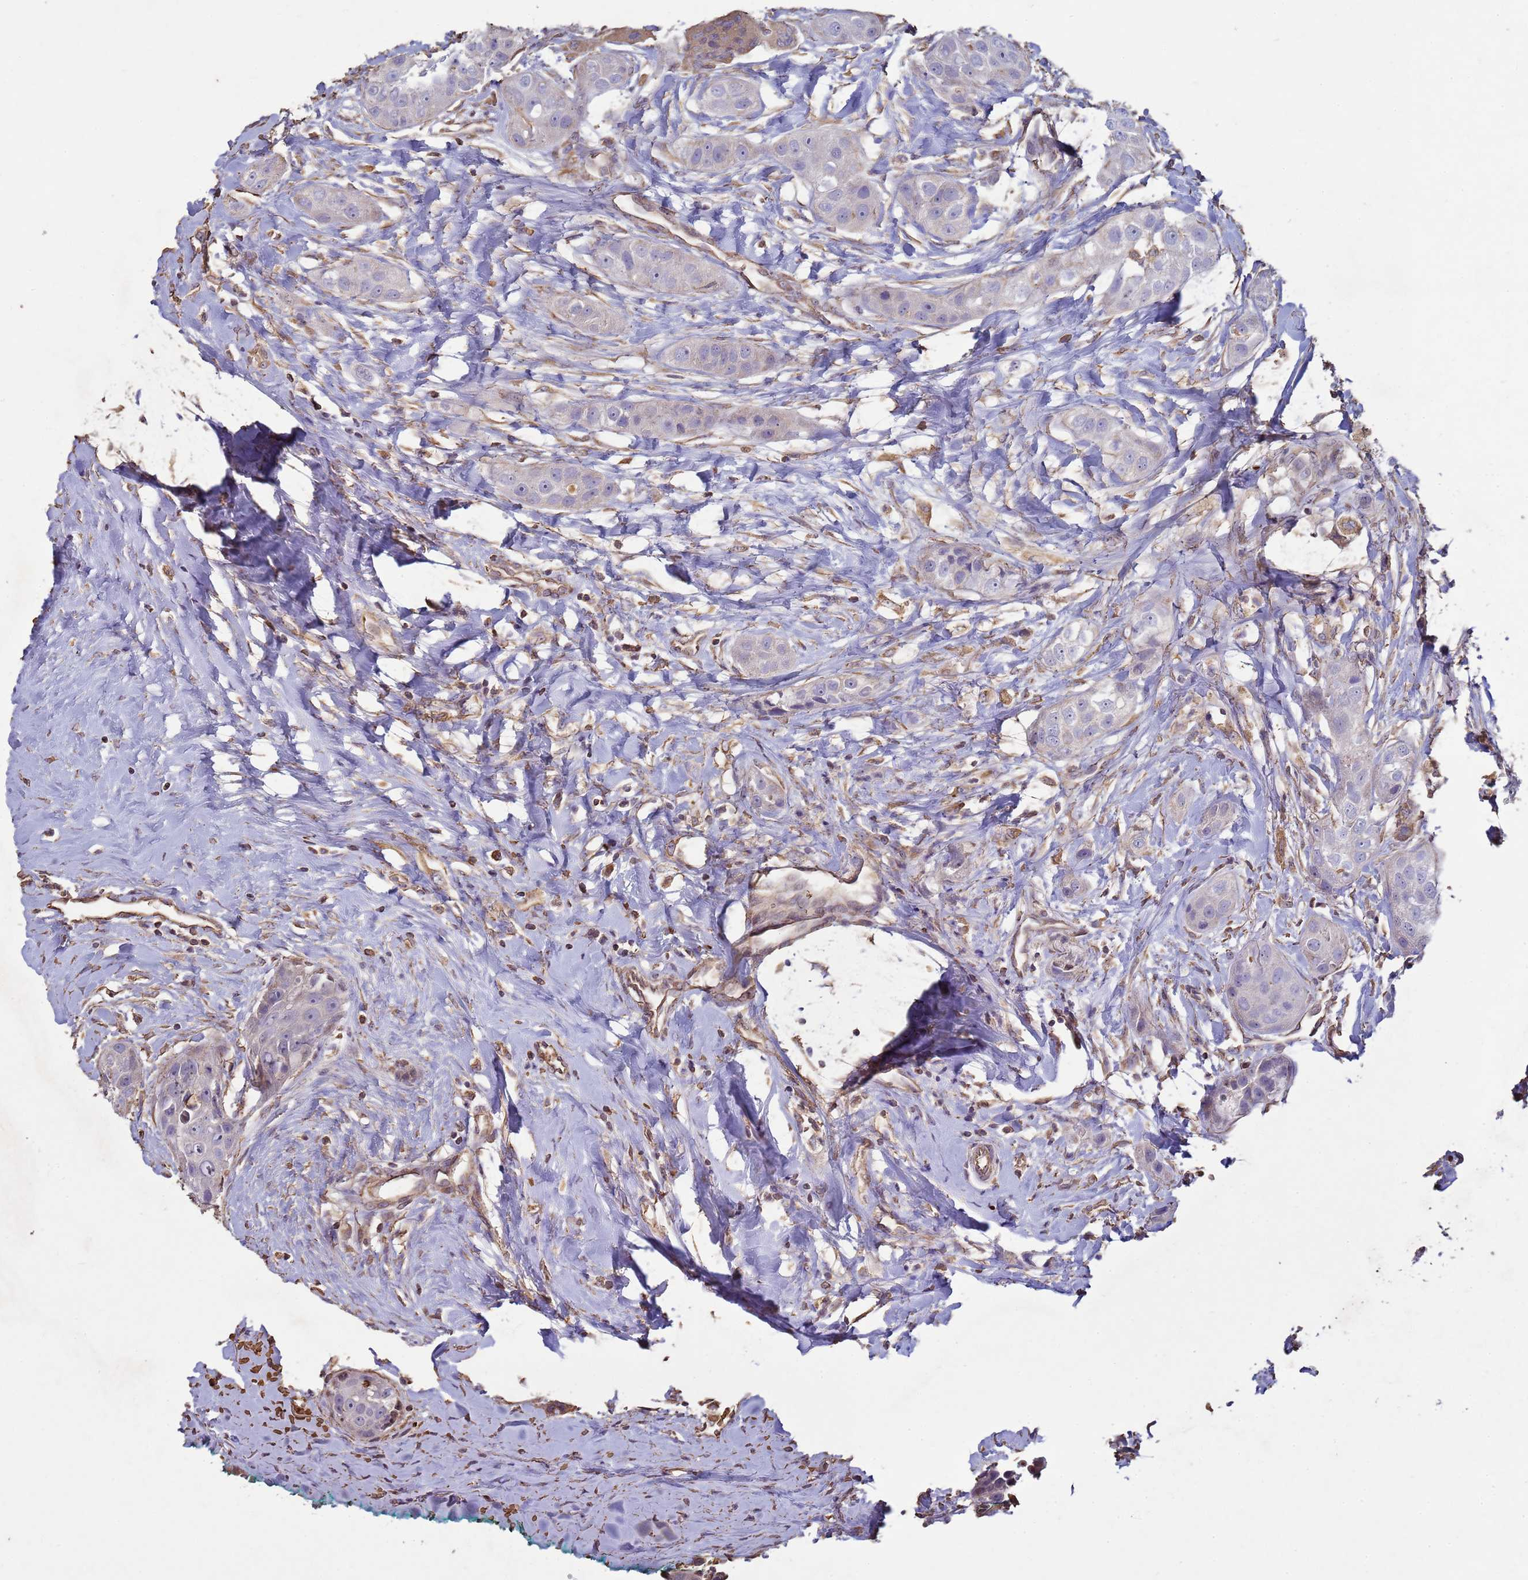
{"staining": {"intensity": "negative", "quantity": "none", "location": "none"}, "tissue": "head and neck cancer", "cell_type": "Tumor cells", "image_type": "cancer", "snomed": [{"axis": "morphology", "description": "Normal tissue, NOS"}, {"axis": "morphology", "description": "Squamous cell carcinoma, NOS"}, {"axis": "topography", "description": "Skeletal muscle"}, {"axis": "topography", "description": "Head-Neck"}], "caption": "Tumor cells are negative for brown protein staining in head and neck squamous cell carcinoma.", "gene": "SGIP1", "patient": {"sex": "male", "age": 51}}